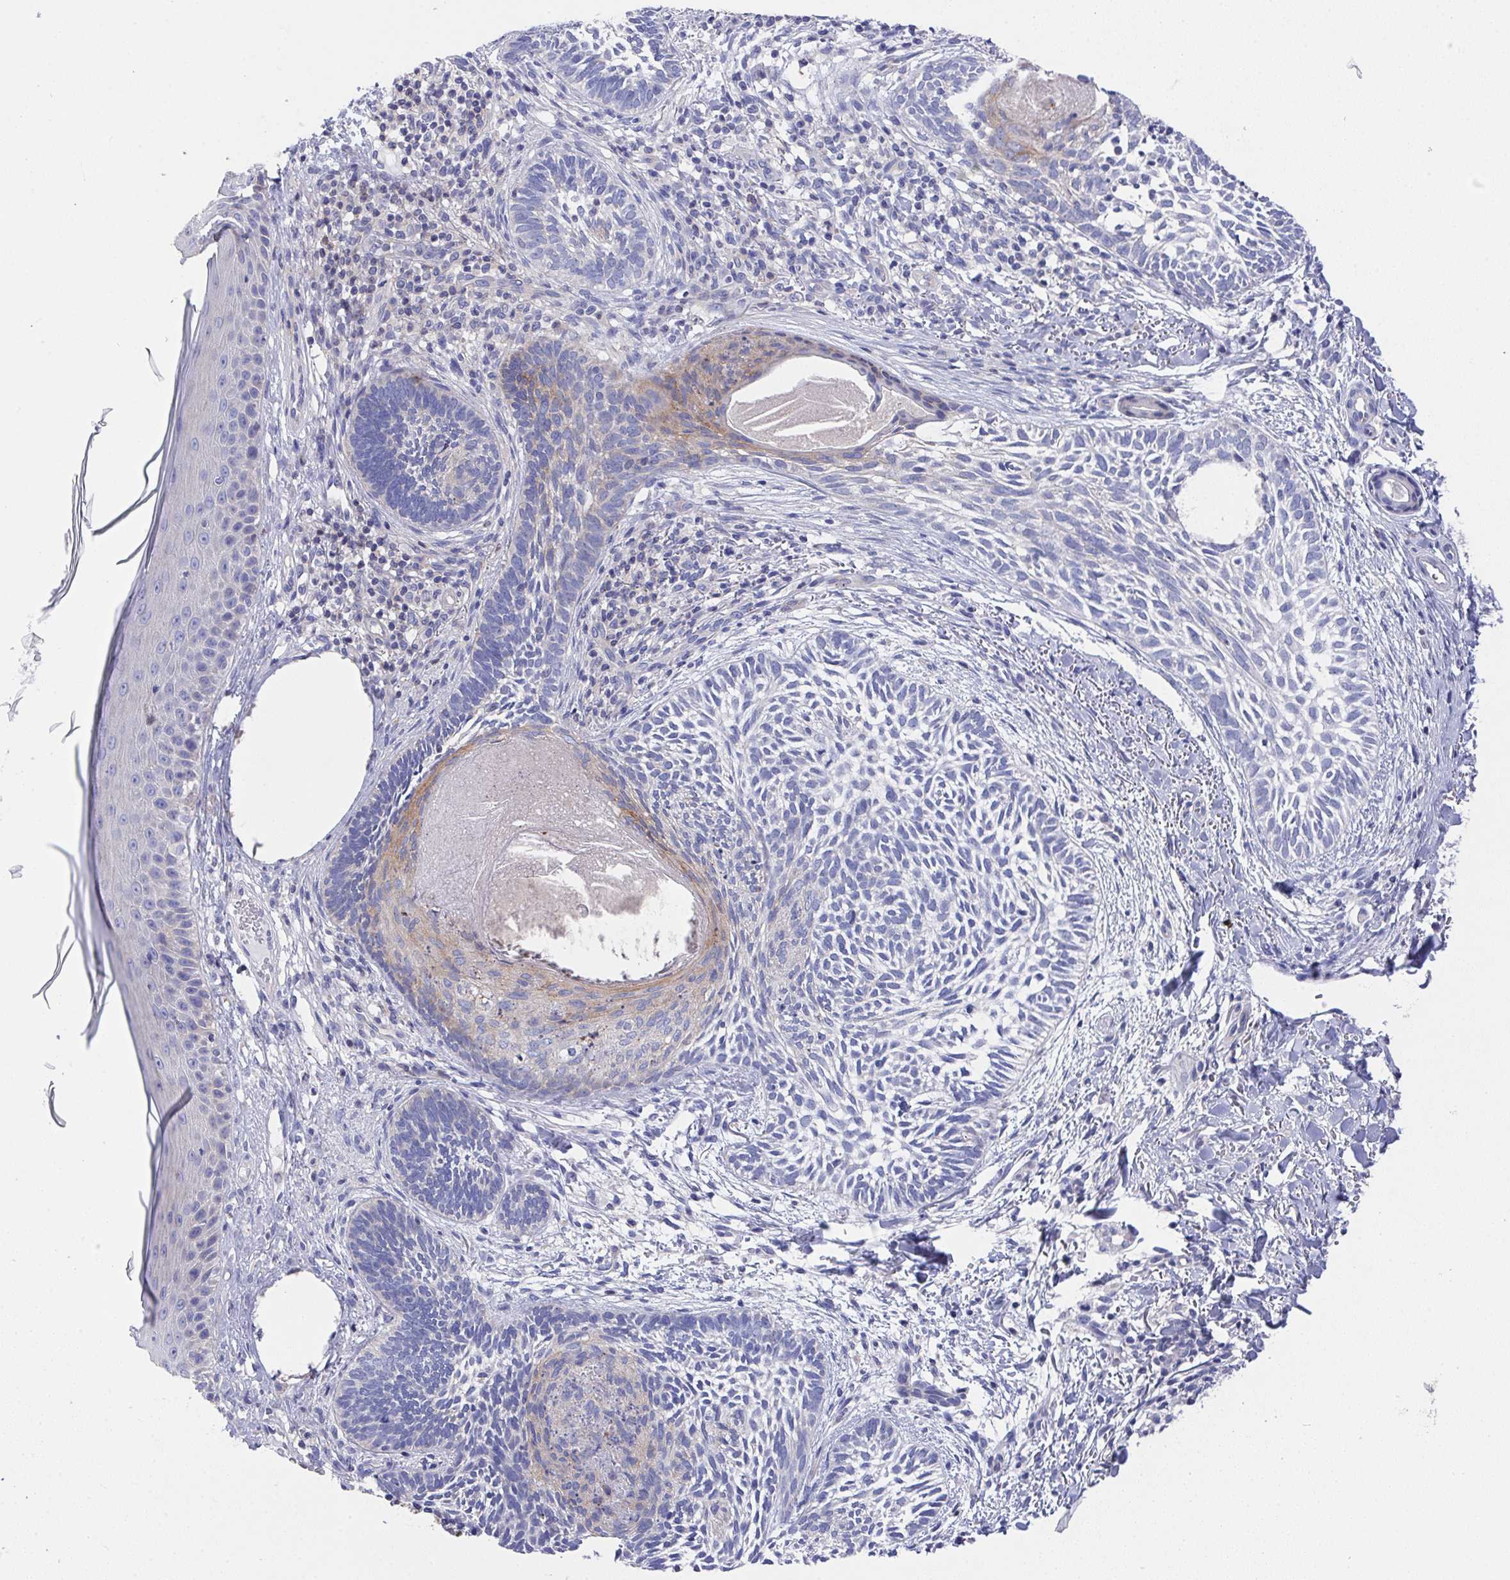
{"staining": {"intensity": "negative", "quantity": "none", "location": "none"}, "tissue": "skin cancer", "cell_type": "Tumor cells", "image_type": "cancer", "snomed": [{"axis": "morphology", "description": "Normal tissue, NOS"}, {"axis": "morphology", "description": "Basal cell carcinoma"}, {"axis": "topography", "description": "Skin"}], "caption": "Tumor cells show no significant protein expression in skin basal cell carcinoma.", "gene": "PRG3", "patient": {"sex": "male", "age": 46}}